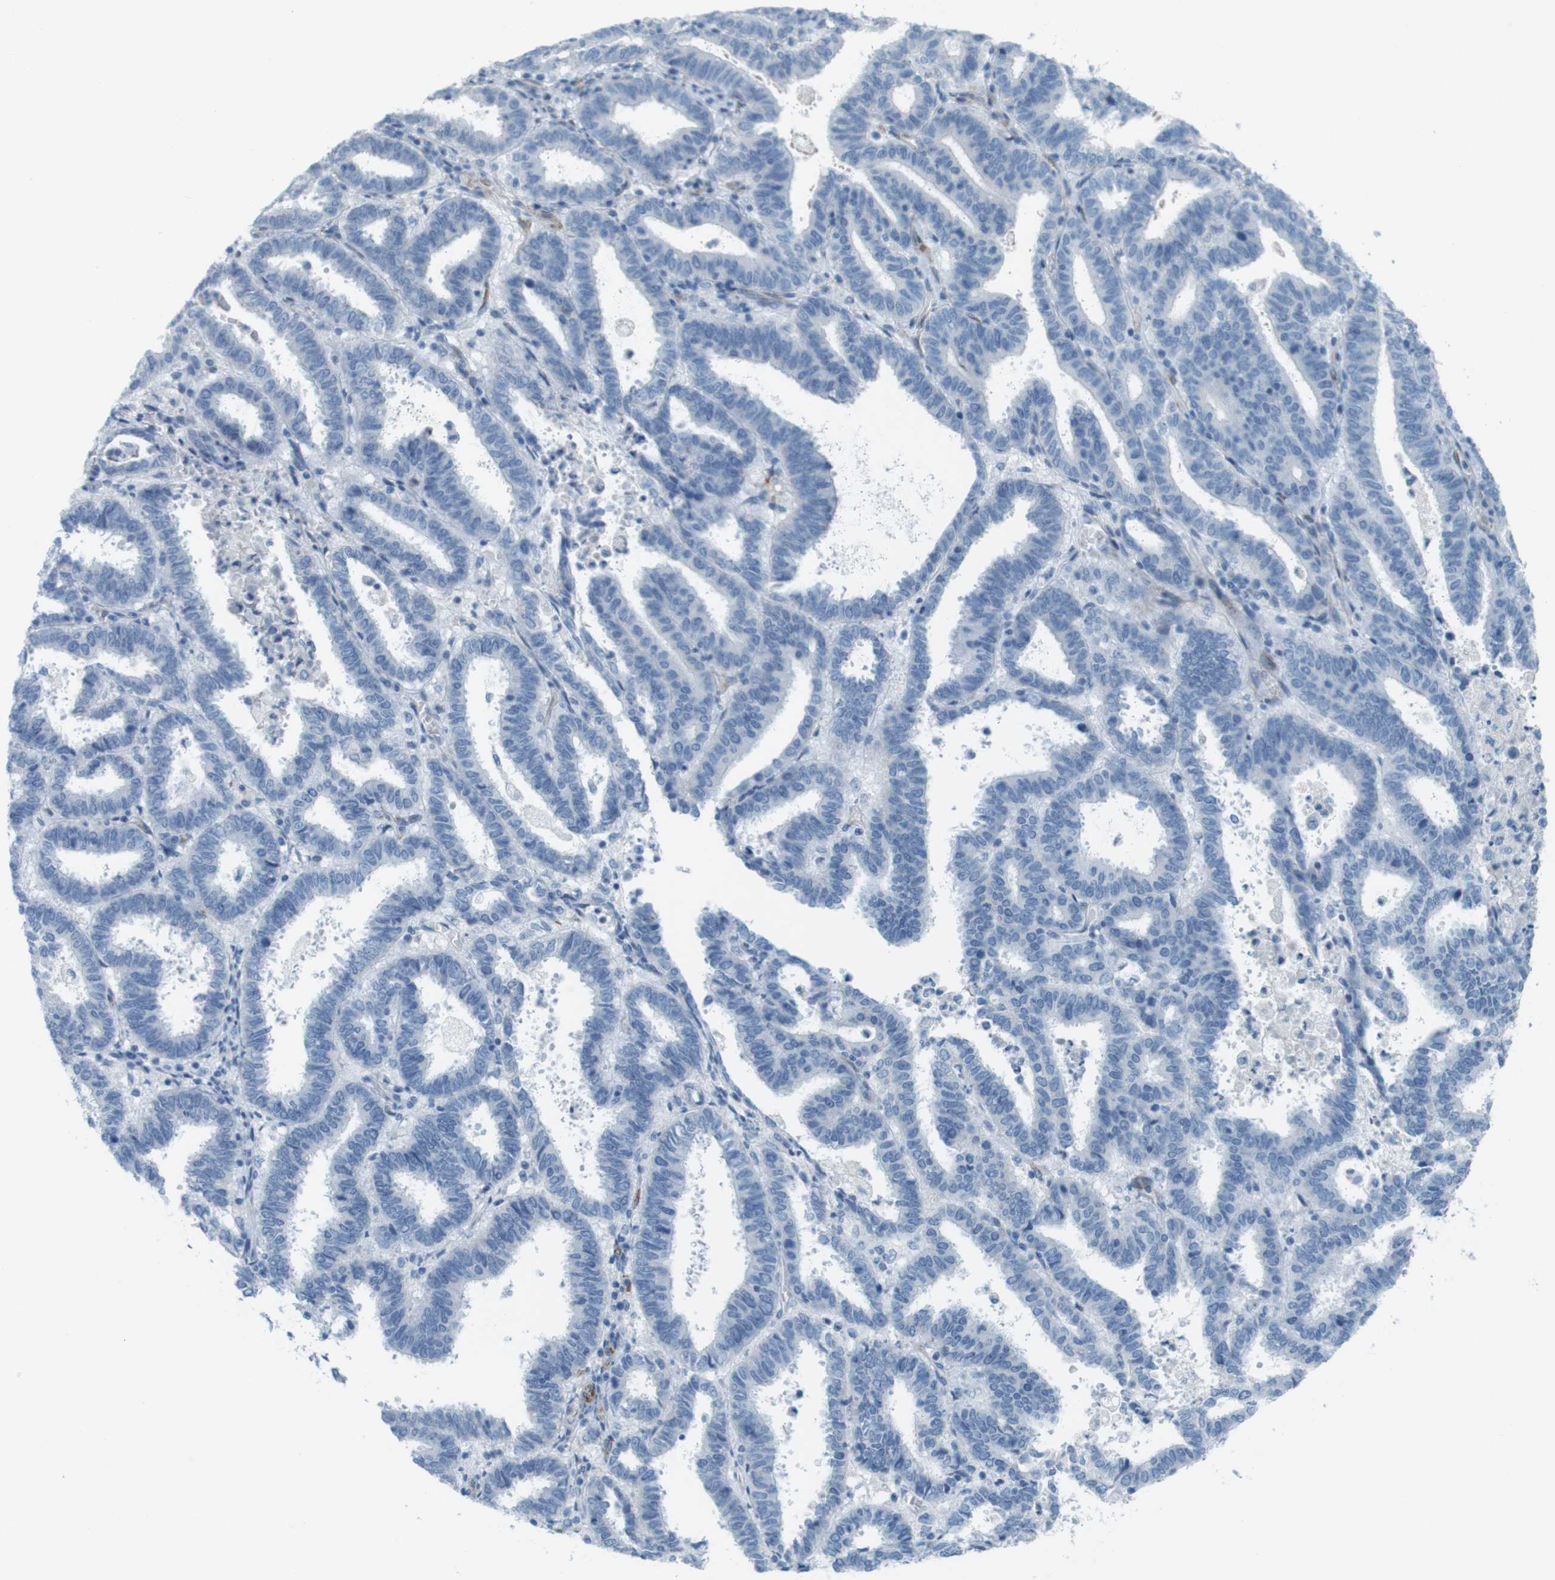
{"staining": {"intensity": "negative", "quantity": "none", "location": "none"}, "tissue": "endometrial cancer", "cell_type": "Tumor cells", "image_type": "cancer", "snomed": [{"axis": "morphology", "description": "Adenocarcinoma, NOS"}, {"axis": "topography", "description": "Uterus"}], "caption": "Endometrial adenocarcinoma was stained to show a protein in brown. There is no significant expression in tumor cells. (DAB immunohistochemistry (IHC) with hematoxylin counter stain).", "gene": "MYH9", "patient": {"sex": "female", "age": 83}}